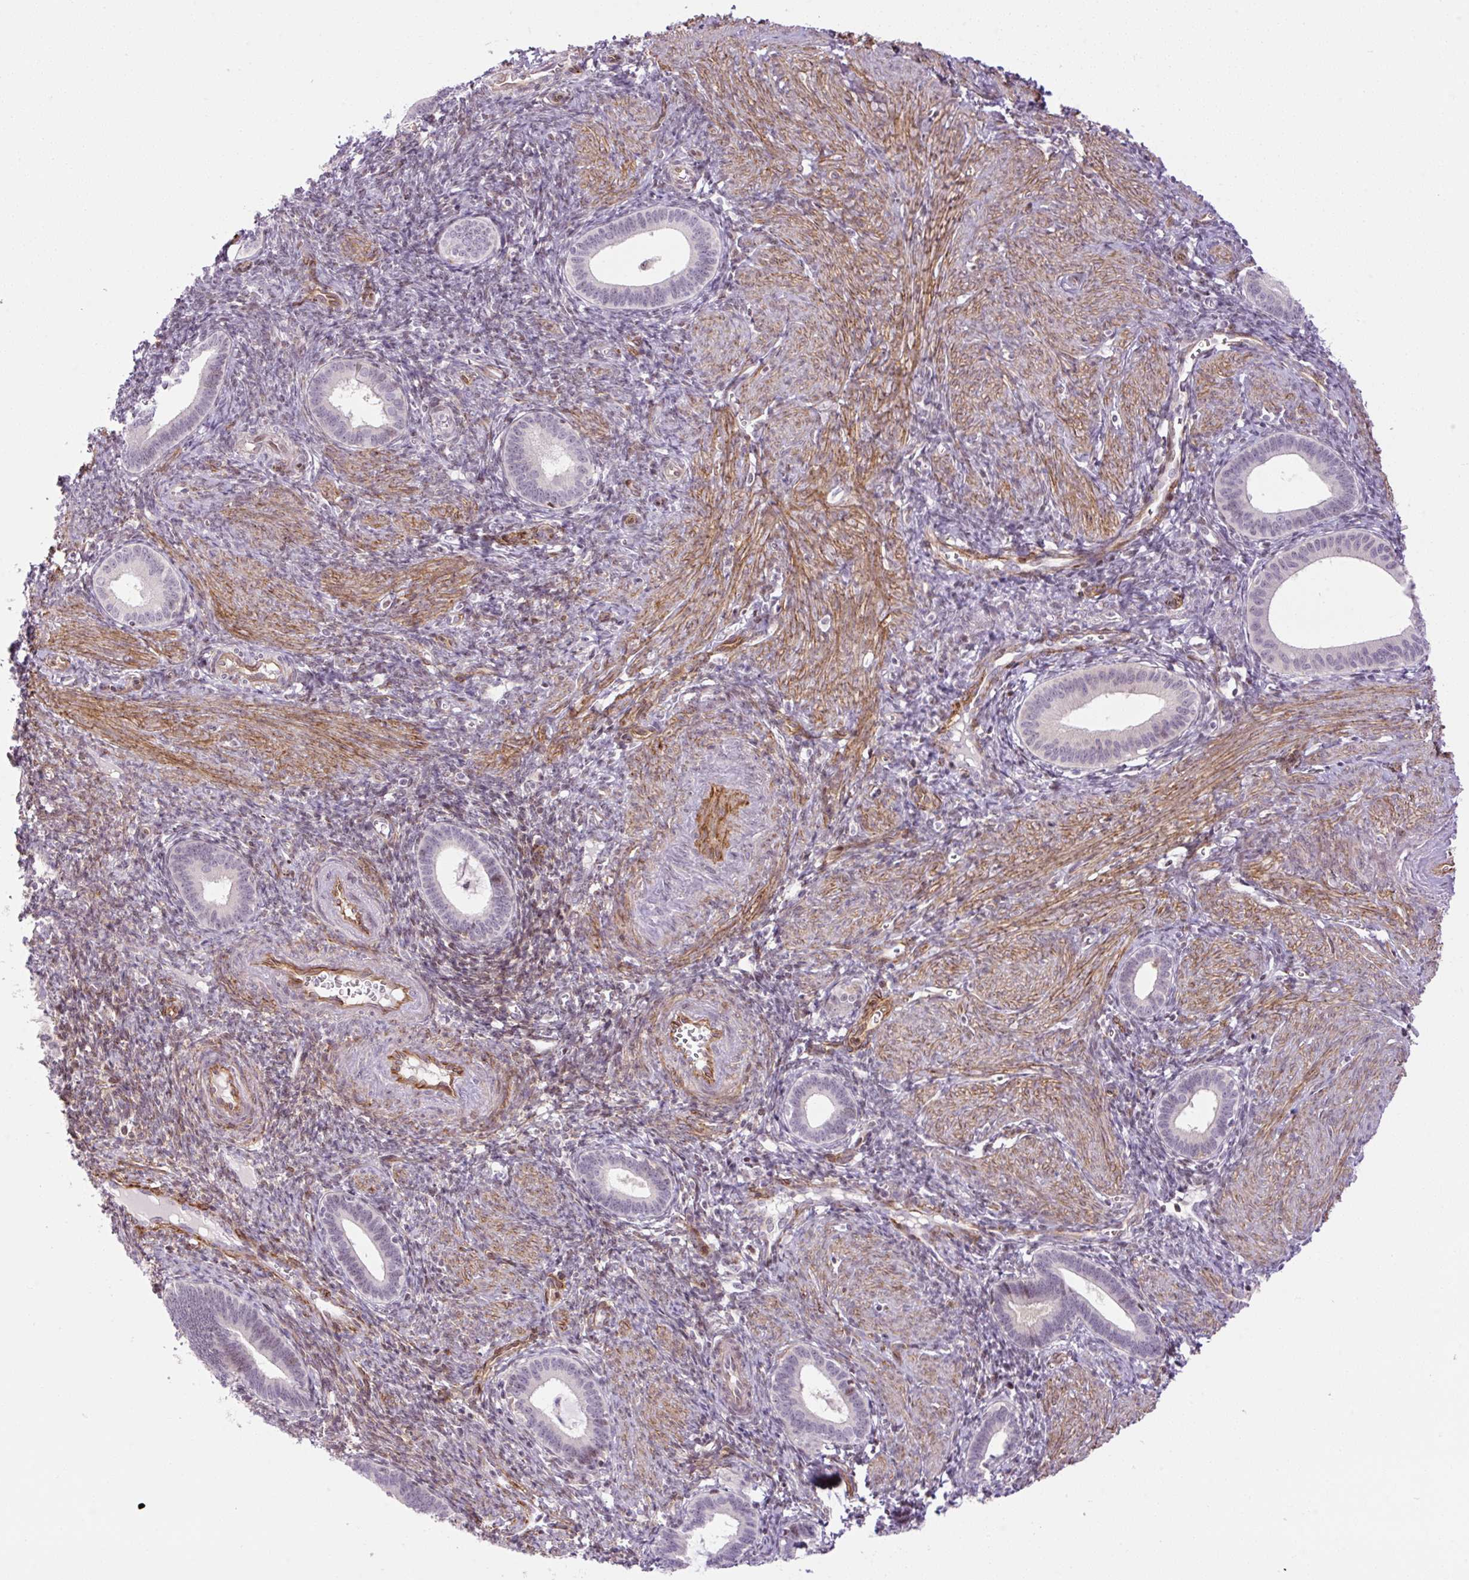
{"staining": {"intensity": "negative", "quantity": "none", "location": "none"}, "tissue": "endometrium", "cell_type": "Cells in endometrial stroma", "image_type": "normal", "snomed": [{"axis": "morphology", "description": "Normal tissue, NOS"}, {"axis": "topography", "description": "Endometrium"}], "caption": "Immunohistochemistry of benign human endometrium reveals no expression in cells in endometrial stroma.", "gene": "ENSG00000268750", "patient": {"sex": "female", "age": 41}}